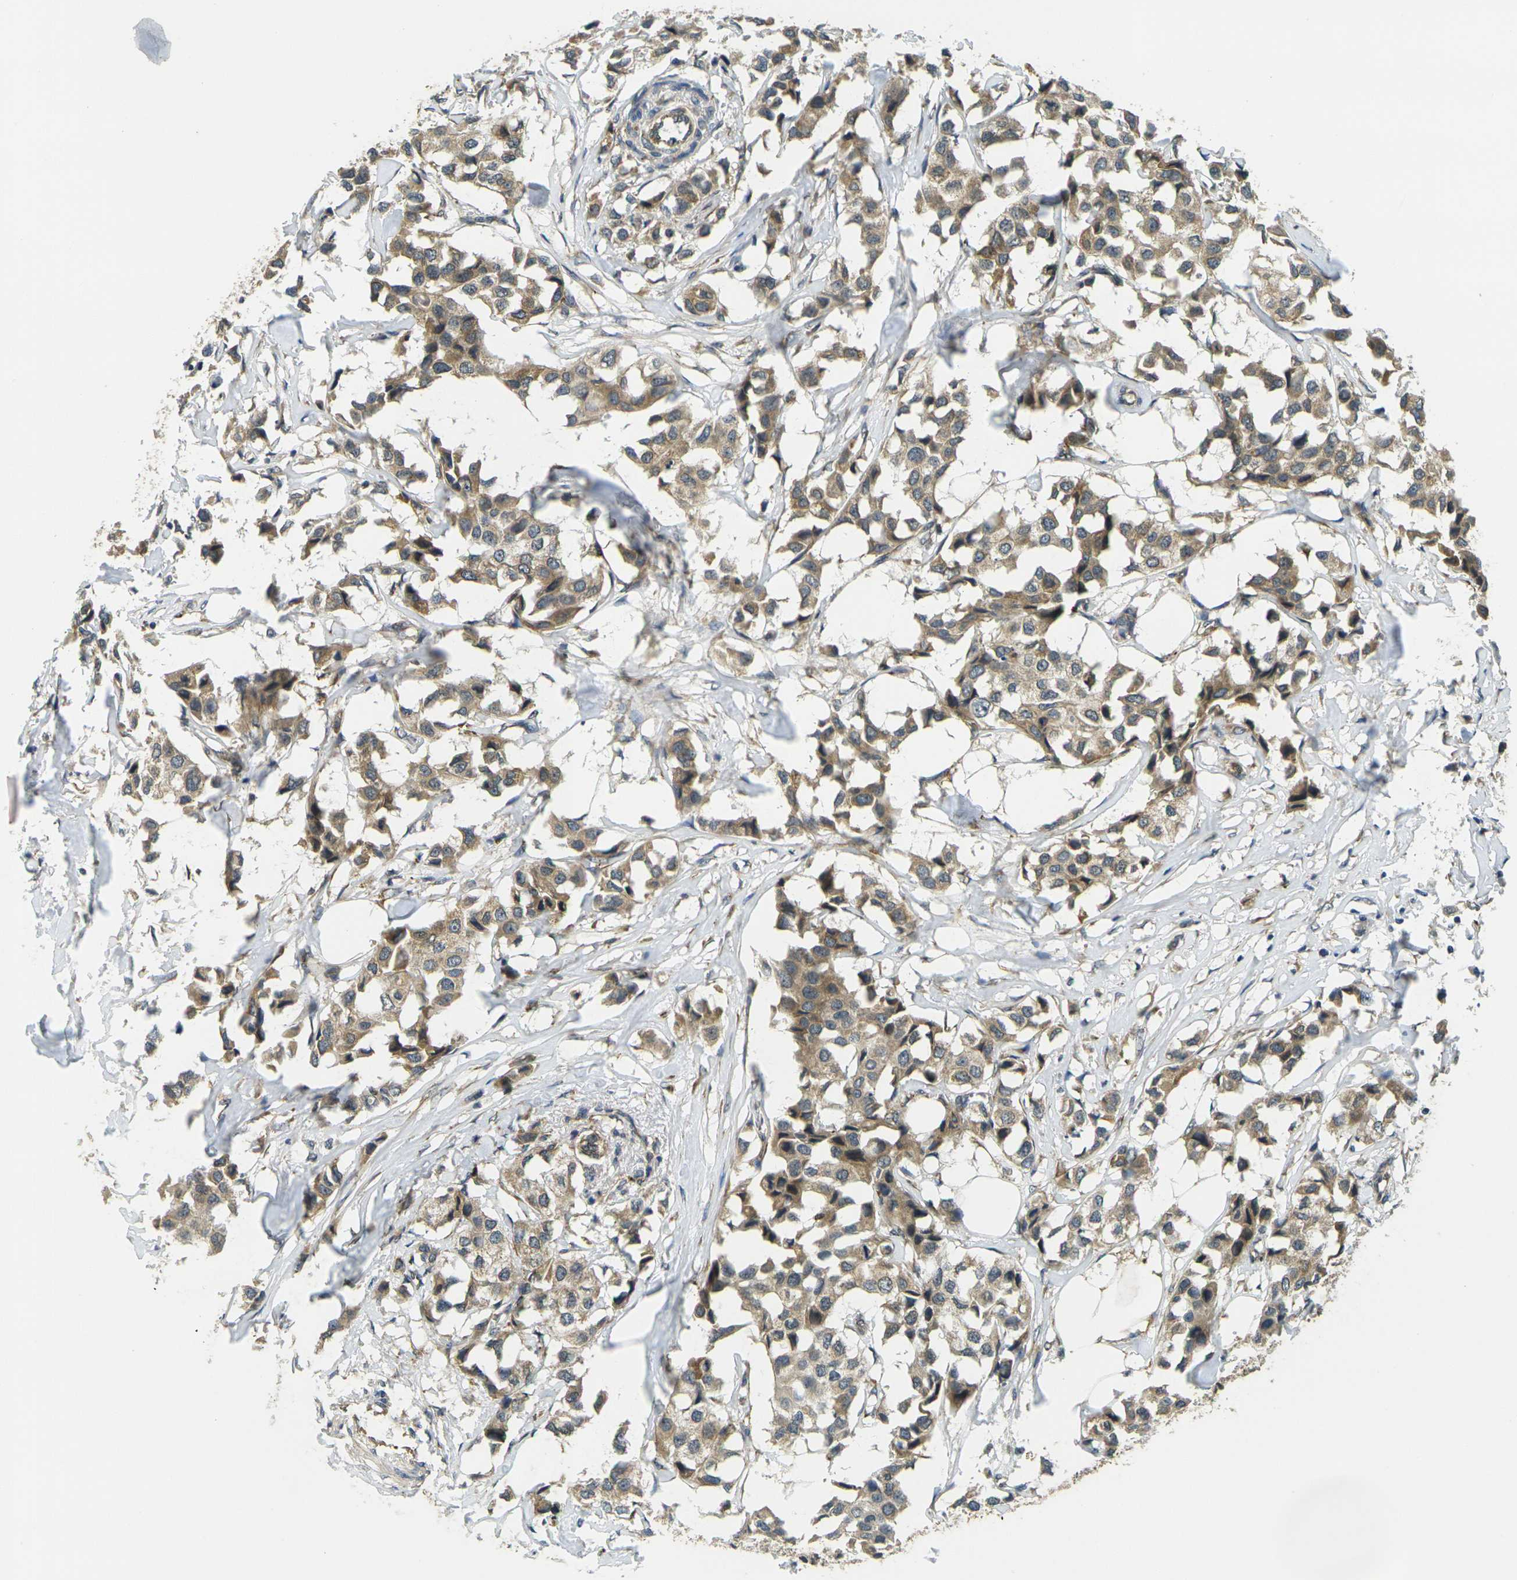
{"staining": {"intensity": "moderate", "quantity": ">75%", "location": "cytoplasmic/membranous"}, "tissue": "breast cancer", "cell_type": "Tumor cells", "image_type": "cancer", "snomed": [{"axis": "morphology", "description": "Duct carcinoma"}, {"axis": "topography", "description": "Breast"}], "caption": "Immunohistochemistry (IHC) staining of invasive ductal carcinoma (breast), which reveals medium levels of moderate cytoplasmic/membranous positivity in about >75% of tumor cells indicating moderate cytoplasmic/membranous protein expression. The staining was performed using DAB (brown) for protein detection and nuclei were counterstained in hematoxylin (blue).", "gene": "FUT11", "patient": {"sex": "female", "age": 80}}